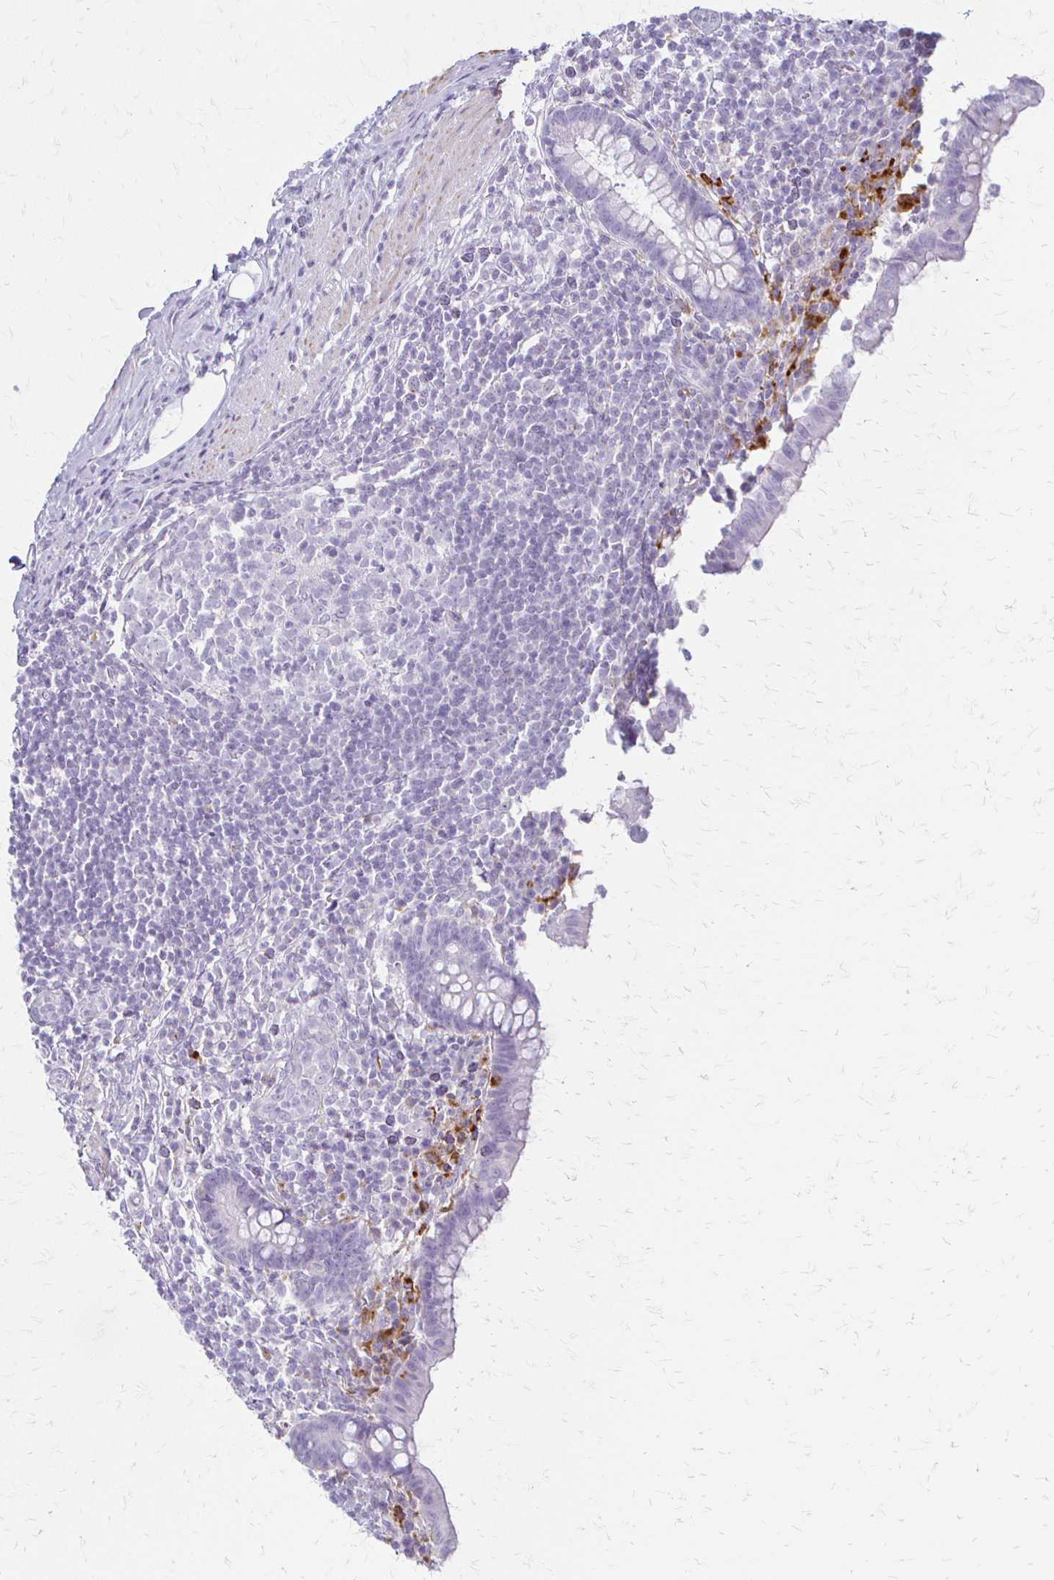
{"staining": {"intensity": "negative", "quantity": "none", "location": "none"}, "tissue": "appendix", "cell_type": "Glandular cells", "image_type": "normal", "snomed": [{"axis": "morphology", "description": "Normal tissue, NOS"}, {"axis": "topography", "description": "Appendix"}], "caption": "An immunohistochemistry (IHC) histopathology image of unremarkable appendix is shown. There is no staining in glandular cells of appendix. The staining is performed using DAB (3,3'-diaminobenzidine) brown chromogen with nuclei counter-stained in using hematoxylin.", "gene": "ACP5", "patient": {"sex": "female", "age": 56}}